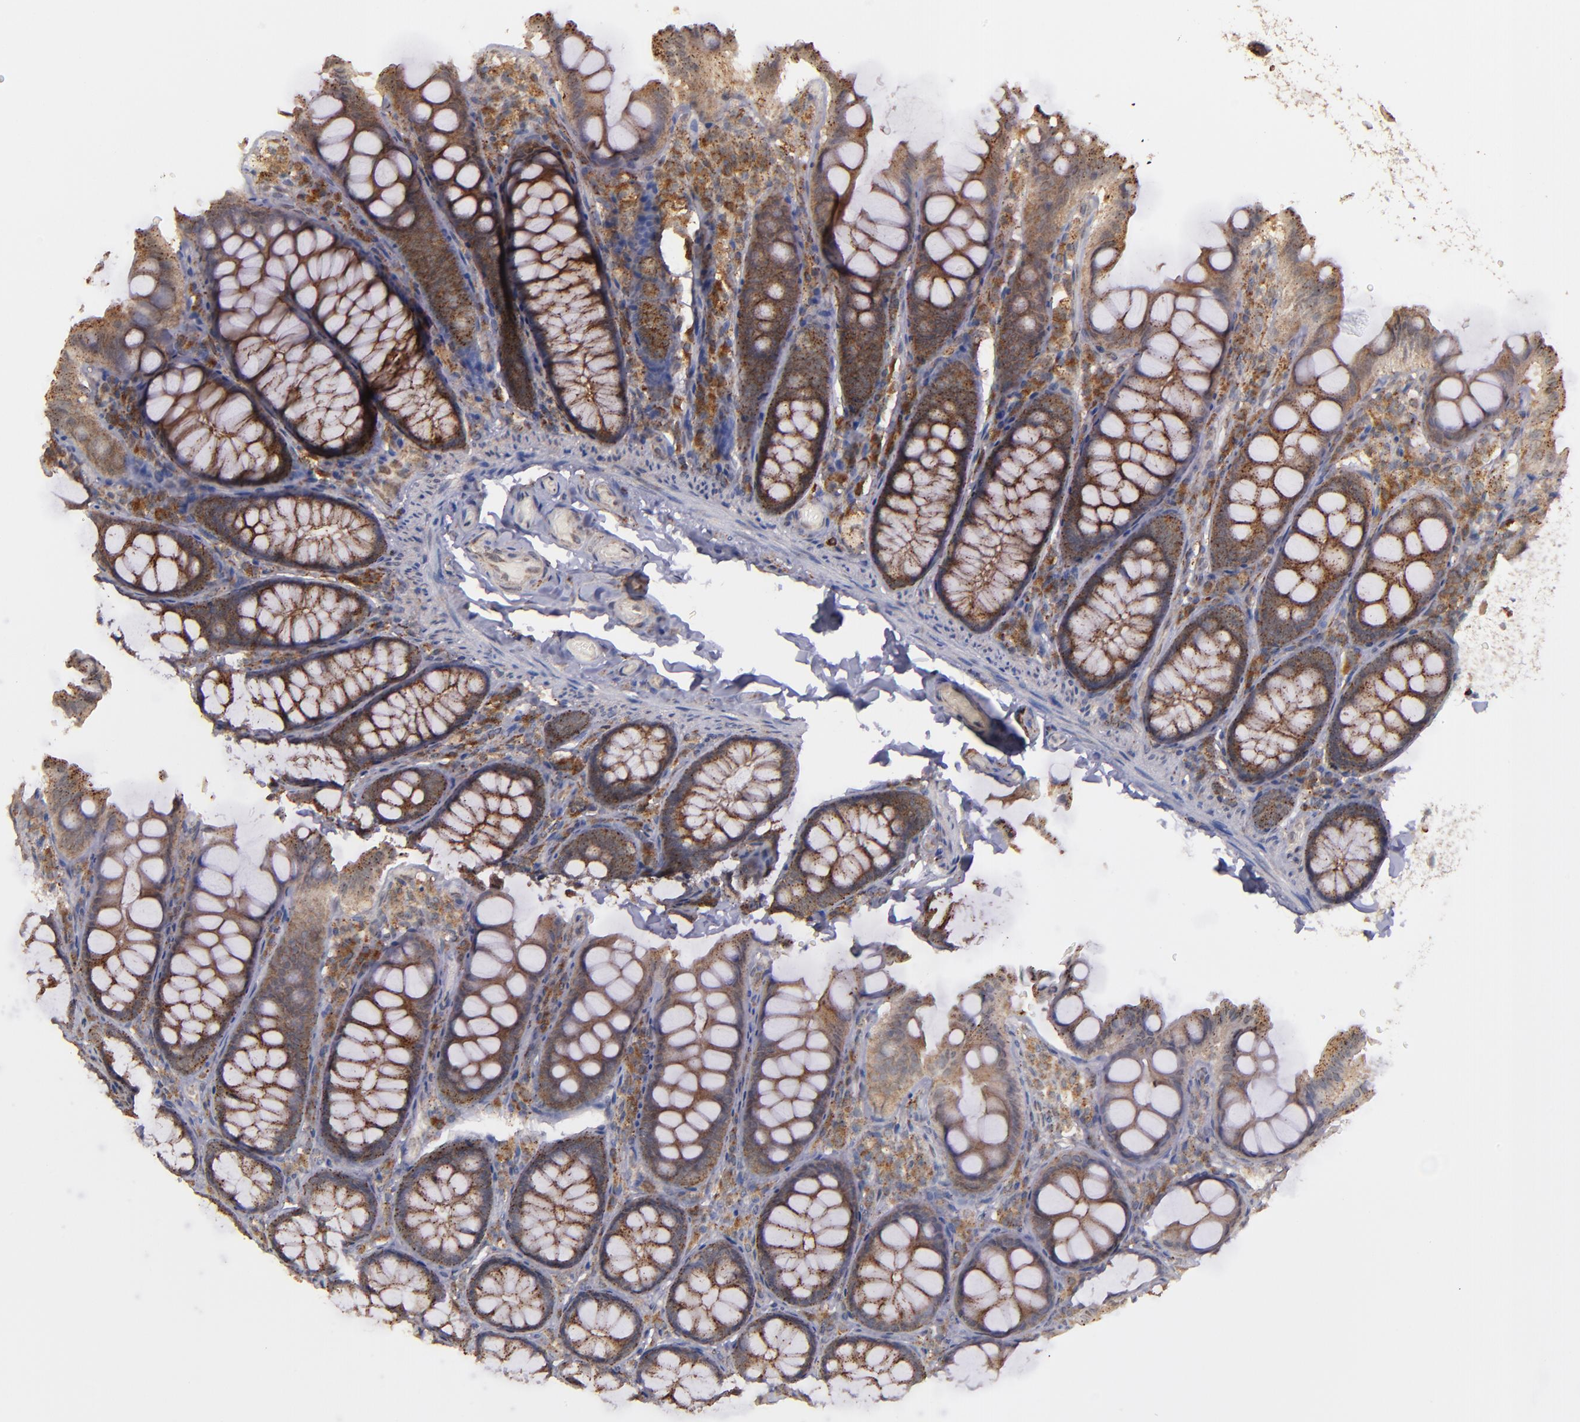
{"staining": {"intensity": "negative", "quantity": "none", "location": "none"}, "tissue": "colon", "cell_type": "Endothelial cells", "image_type": "normal", "snomed": [{"axis": "morphology", "description": "Normal tissue, NOS"}, {"axis": "topography", "description": "Colon"}], "caption": "Histopathology image shows no protein positivity in endothelial cells of benign colon.", "gene": "ZFYVE1", "patient": {"sex": "female", "age": 61}}